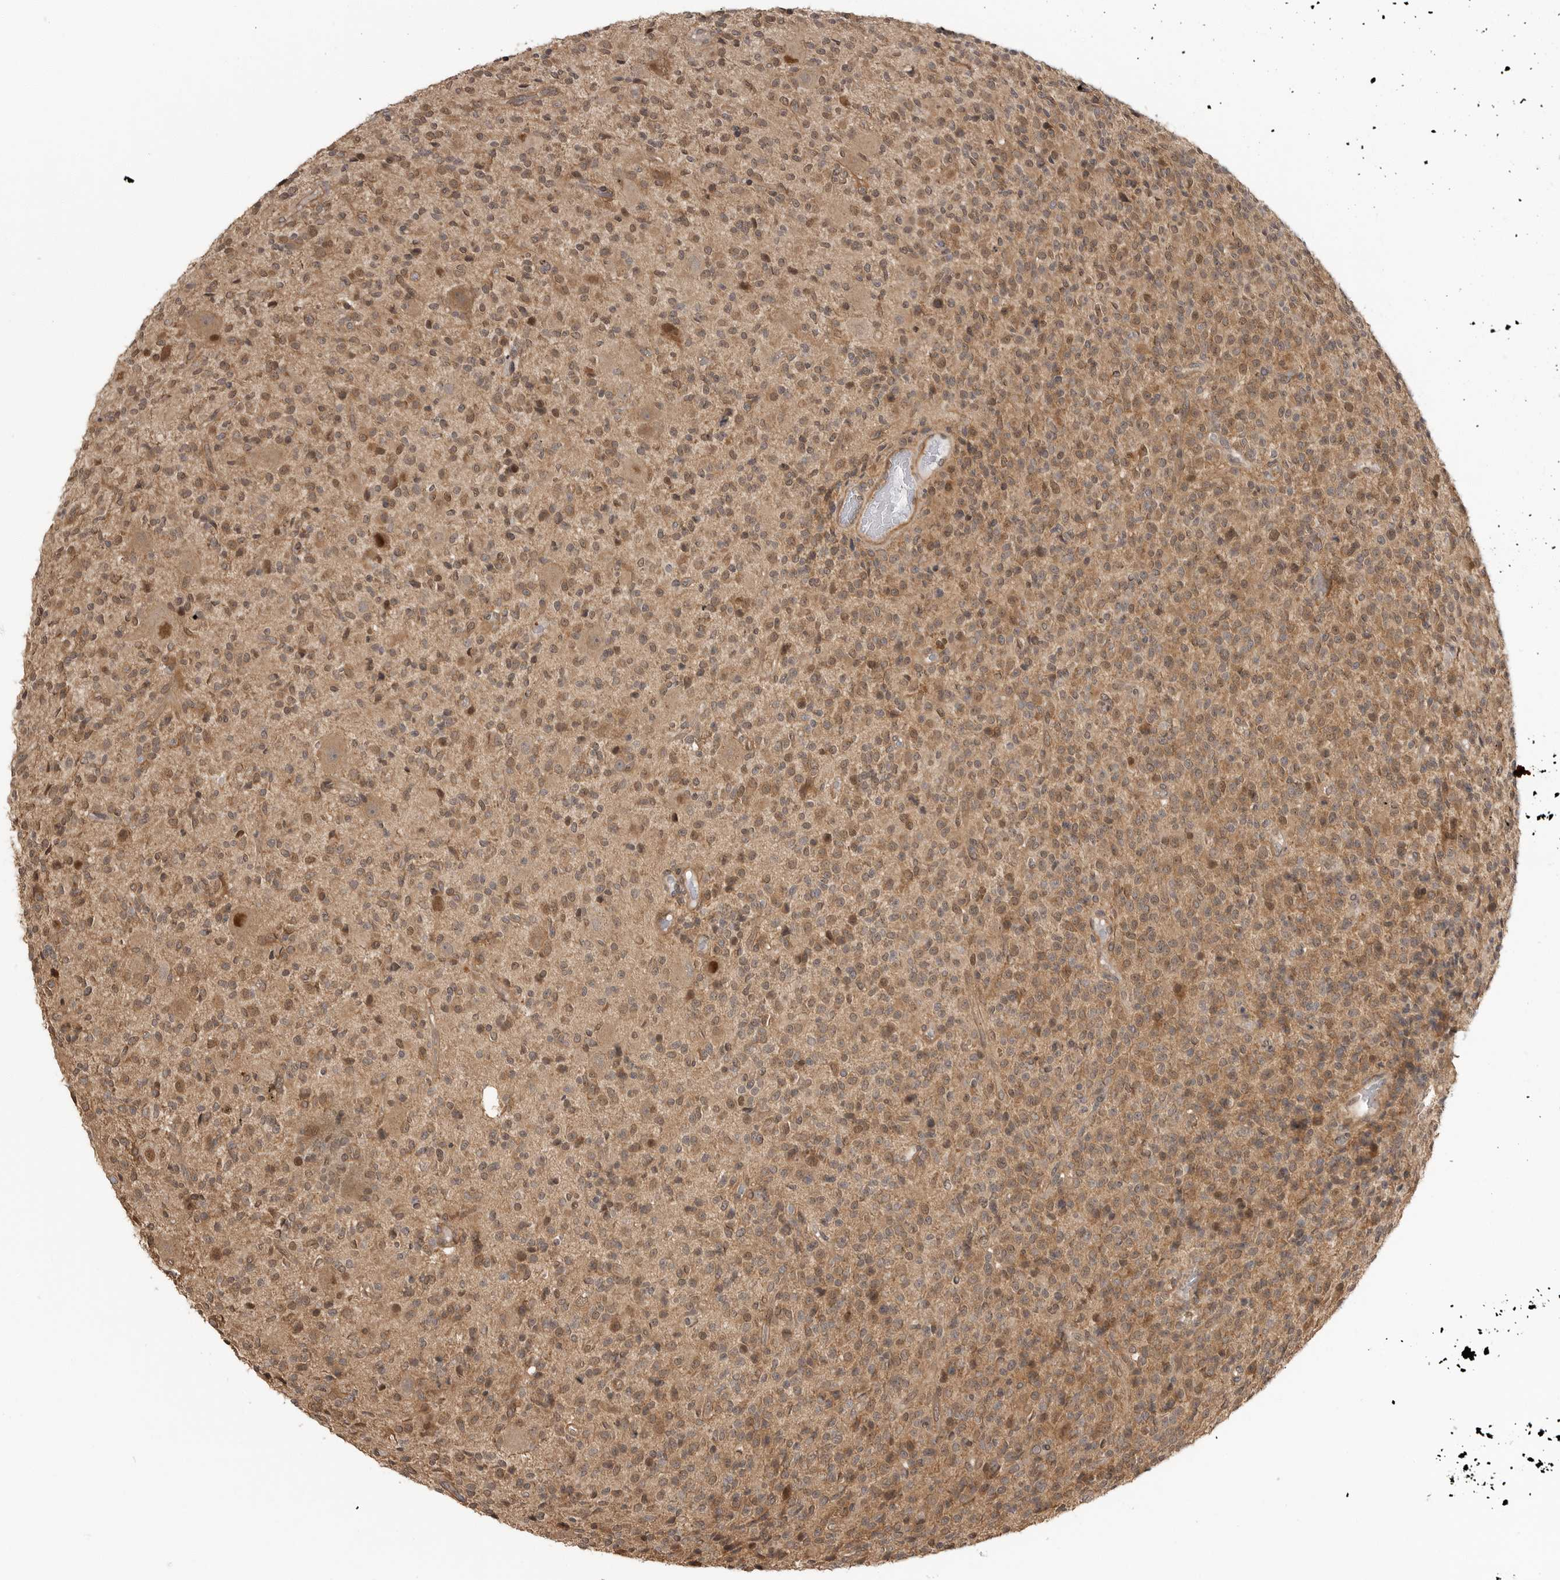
{"staining": {"intensity": "moderate", "quantity": ">75%", "location": "cytoplasmic/membranous,nuclear"}, "tissue": "glioma", "cell_type": "Tumor cells", "image_type": "cancer", "snomed": [{"axis": "morphology", "description": "Glioma, malignant, High grade"}, {"axis": "topography", "description": "Brain"}], "caption": "Human high-grade glioma (malignant) stained with a protein marker reveals moderate staining in tumor cells.", "gene": "ERN1", "patient": {"sex": "male", "age": 34}}